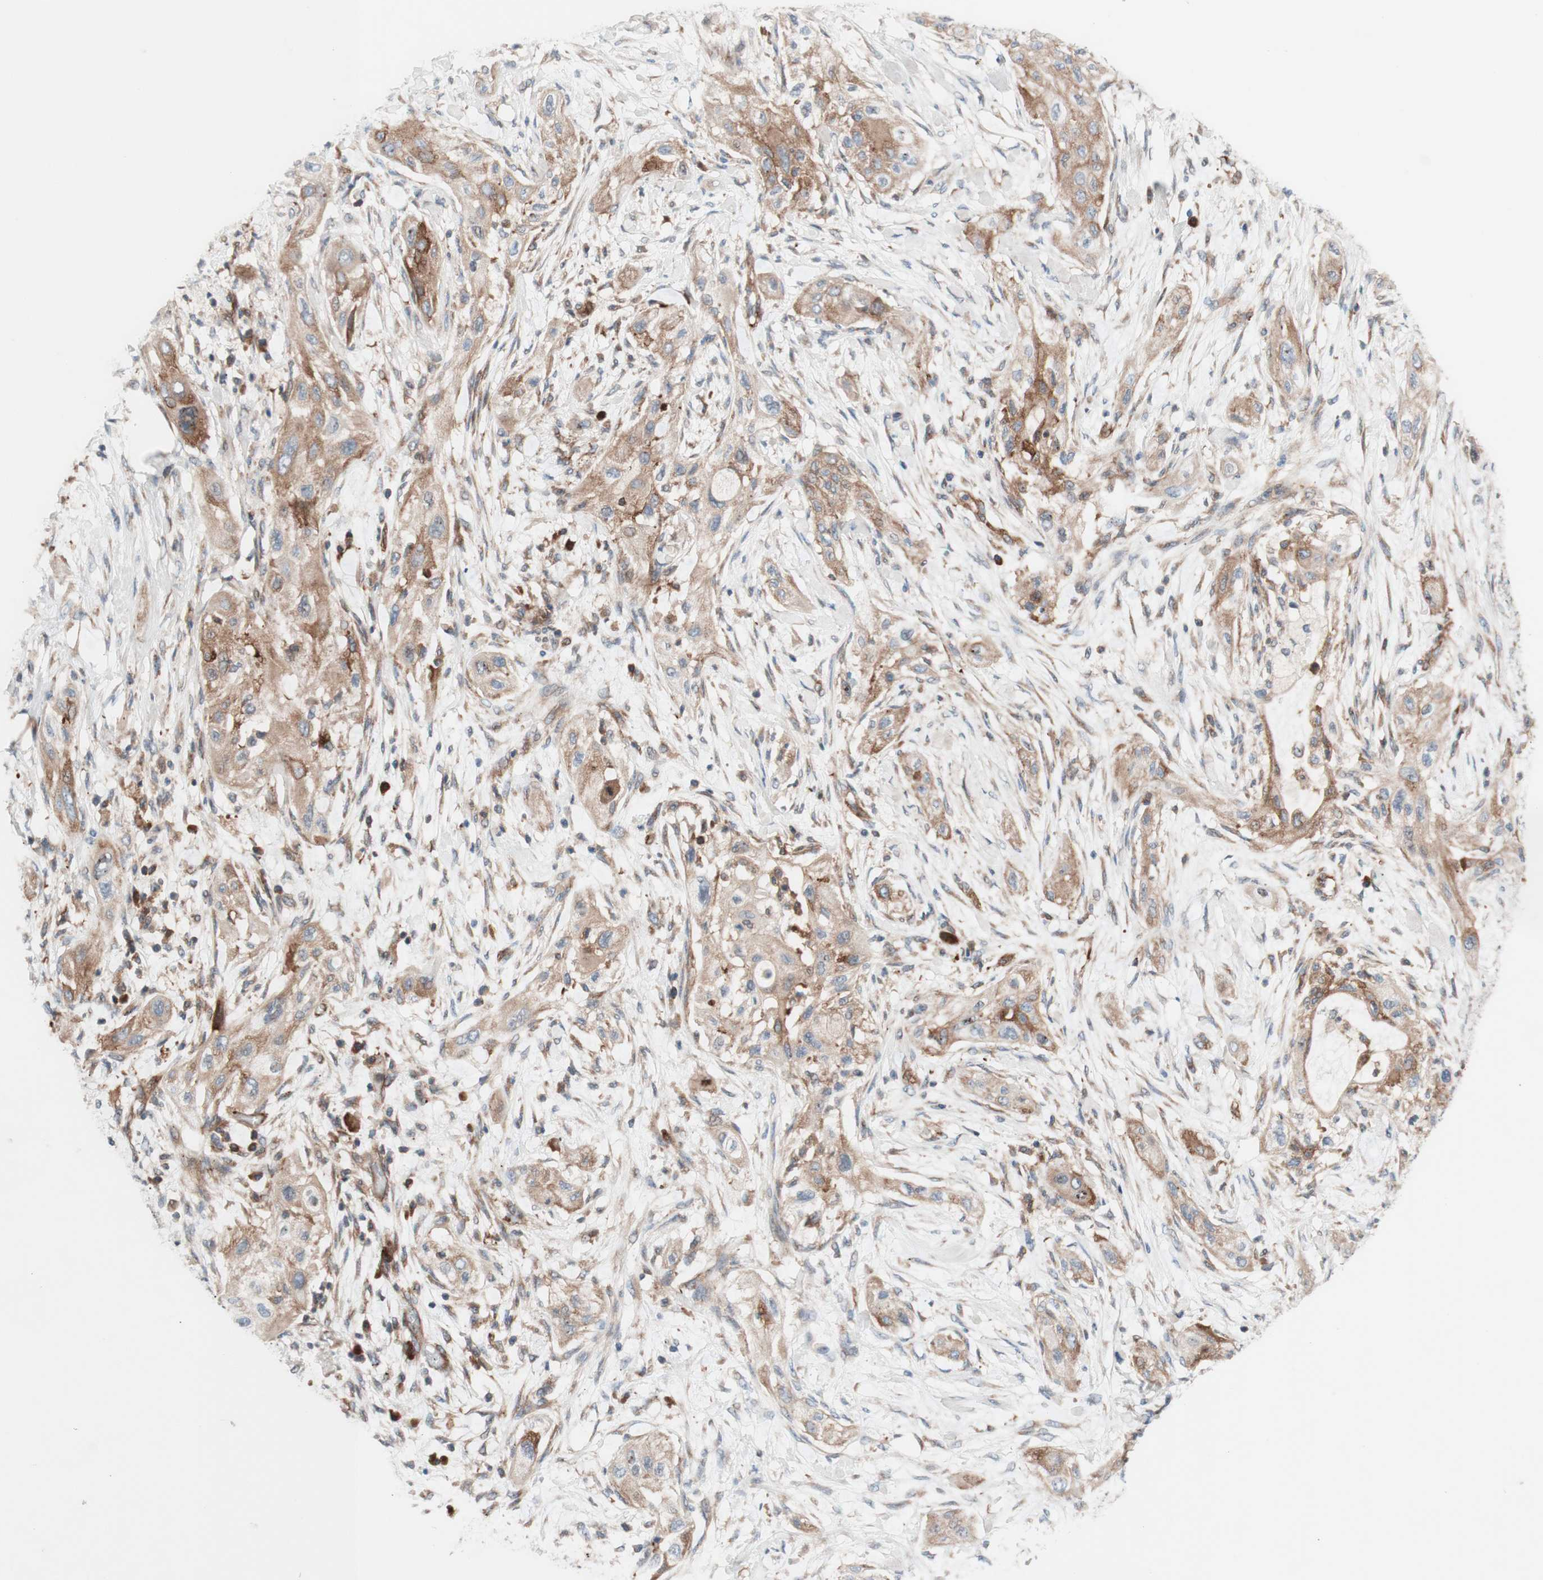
{"staining": {"intensity": "moderate", "quantity": ">75%", "location": "cytoplasmic/membranous"}, "tissue": "lung cancer", "cell_type": "Tumor cells", "image_type": "cancer", "snomed": [{"axis": "morphology", "description": "Squamous cell carcinoma, NOS"}, {"axis": "topography", "description": "Lung"}], "caption": "Protein analysis of lung cancer (squamous cell carcinoma) tissue displays moderate cytoplasmic/membranous staining in about >75% of tumor cells.", "gene": "CCN4", "patient": {"sex": "female", "age": 47}}